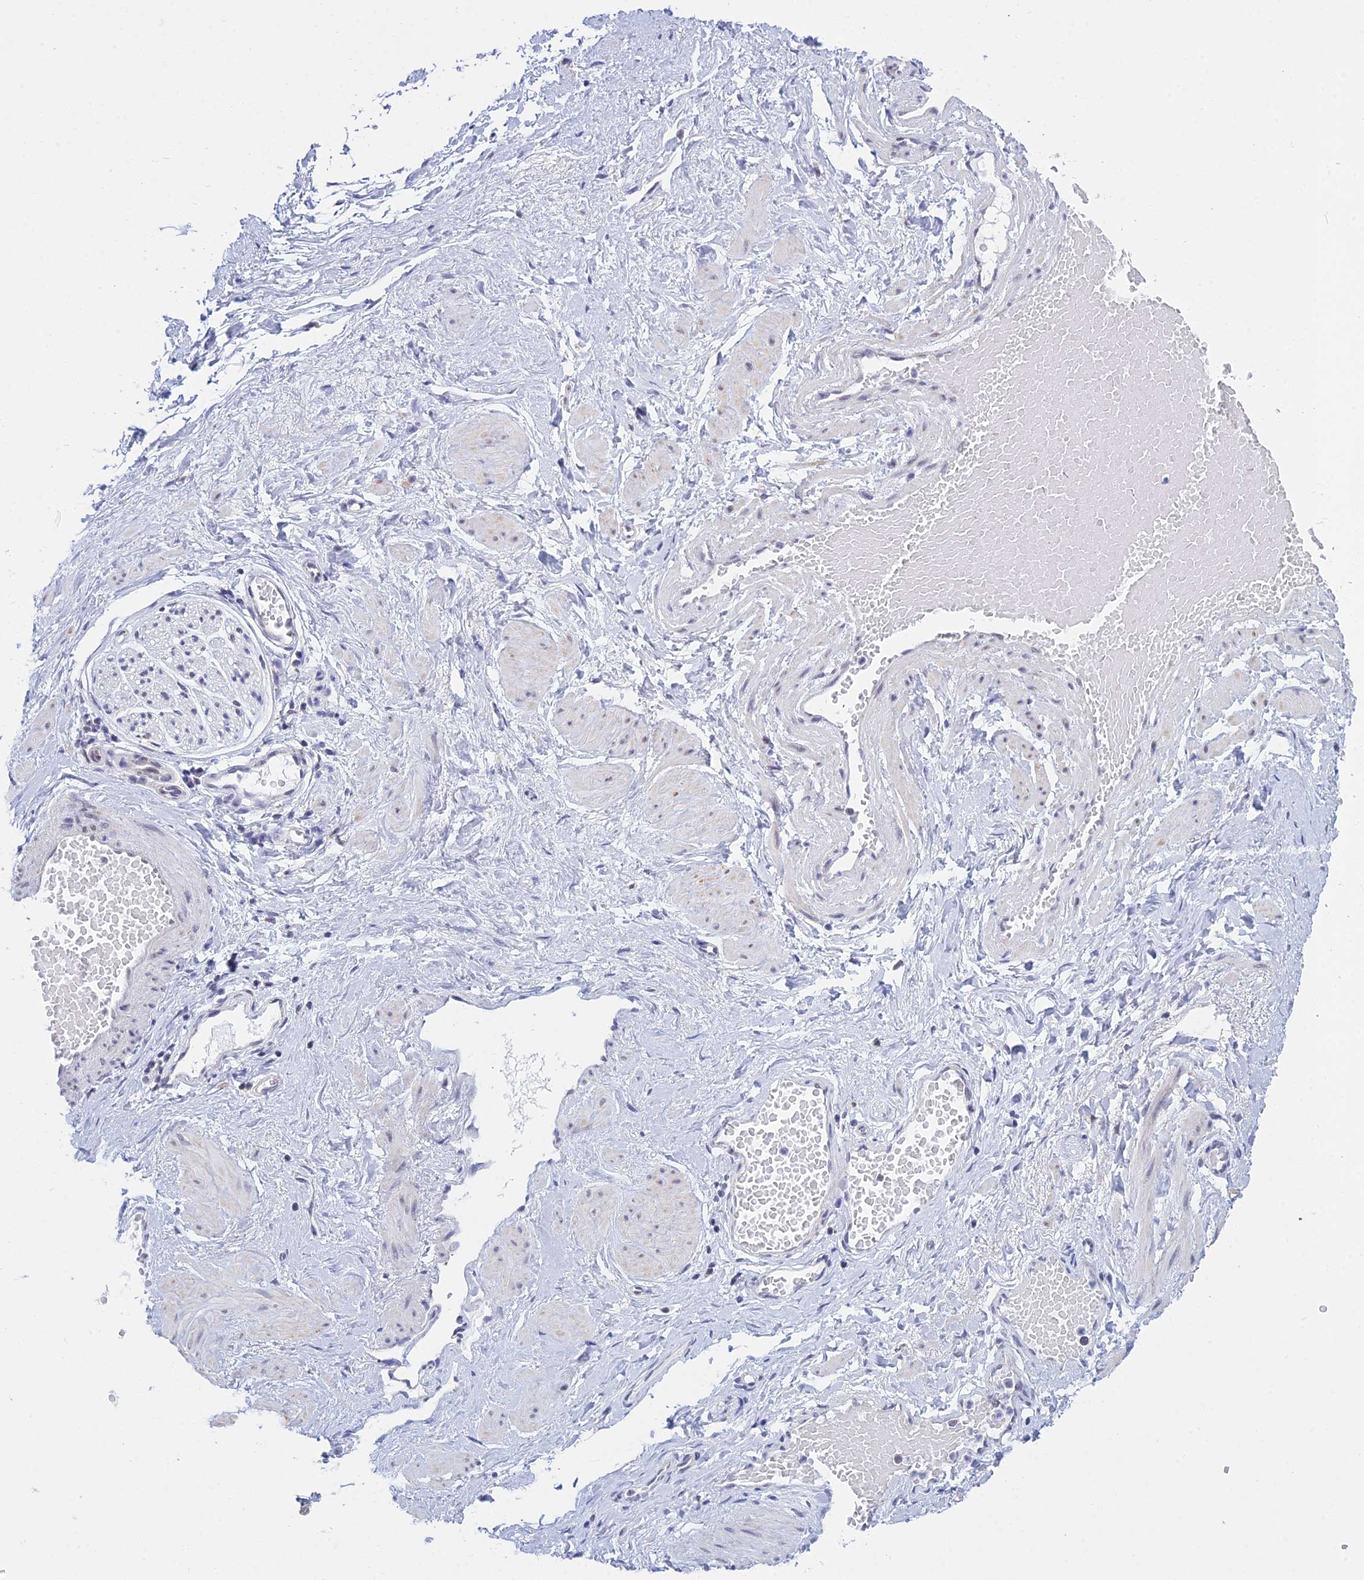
{"staining": {"intensity": "negative", "quantity": "none", "location": "none"}, "tissue": "adipose tissue", "cell_type": "Adipocytes", "image_type": "normal", "snomed": [{"axis": "morphology", "description": "Normal tissue, NOS"}, {"axis": "topography", "description": "Soft tissue"}, {"axis": "topography", "description": "Vascular tissue"}], "caption": "Adipose tissue stained for a protein using IHC exhibits no staining adipocytes.", "gene": "KLF14", "patient": {"sex": "female", "age": 35}}